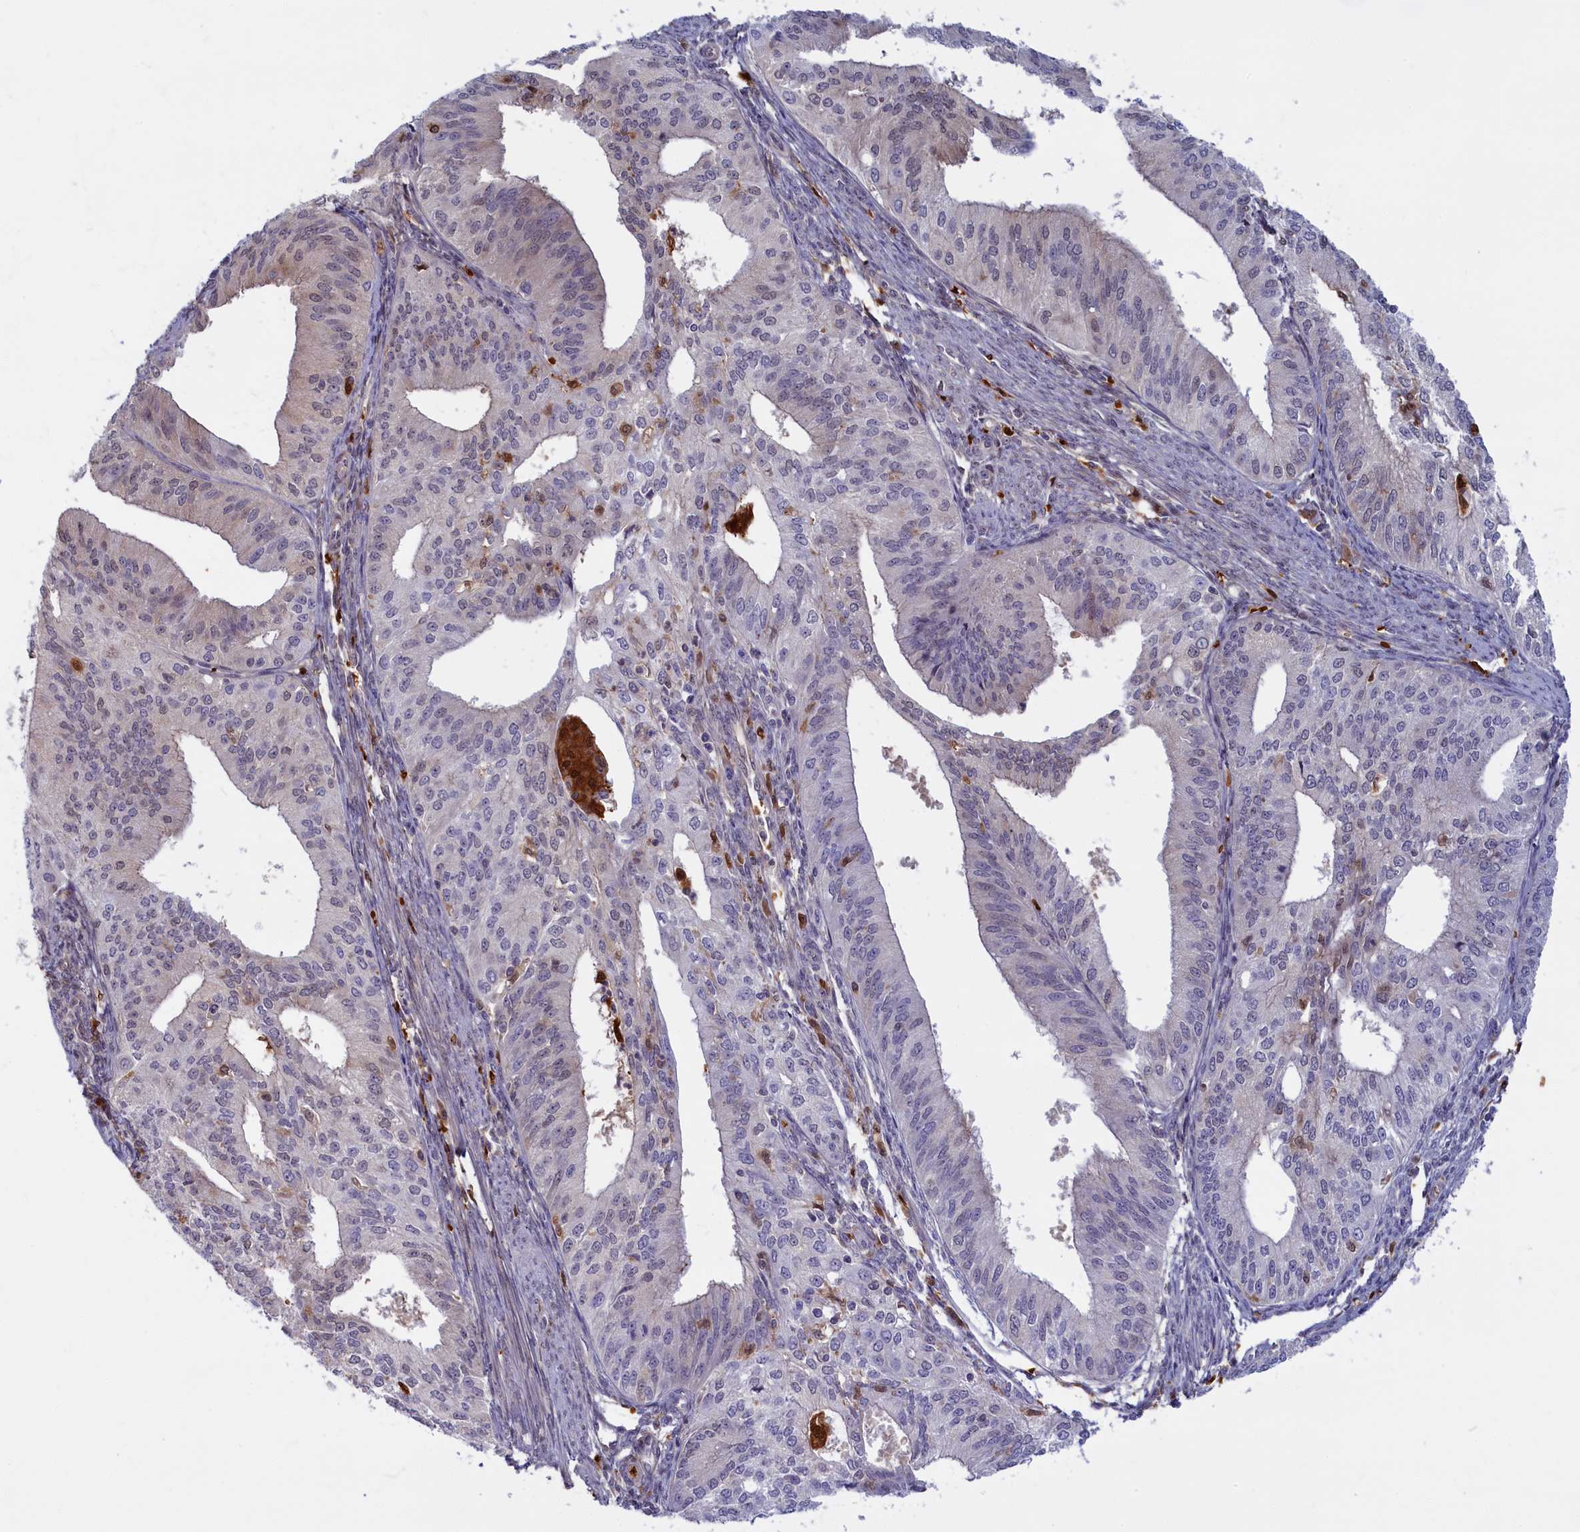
{"staining": {"intensity": "weak", "quantity": "25%-75%", "location": "cytoplasmic/membranous,nuclear"}, "tissue": "endometrial cancer", "cell_type": "Tumor cells", "image_type": "cancer", "snomed": [{"axis": "morphology", "description": "Adenocarcinoma, NOS"}, {"axis": "topography", "description": "Endometrium"}], "caption": "Immunohistochemical staining of endometrial cancer (adenocarcinoma) reveals low levels of weak cytoplasmic/membranous and nuclear expression in about 25%-75% of tumor cells. Using DAB (brown) and hematoxylin (blue) stains, captured at high magnification using brightfield microscopy.", "gene": "BLVRB", "patient": {"sex": "female", "age": 50}}